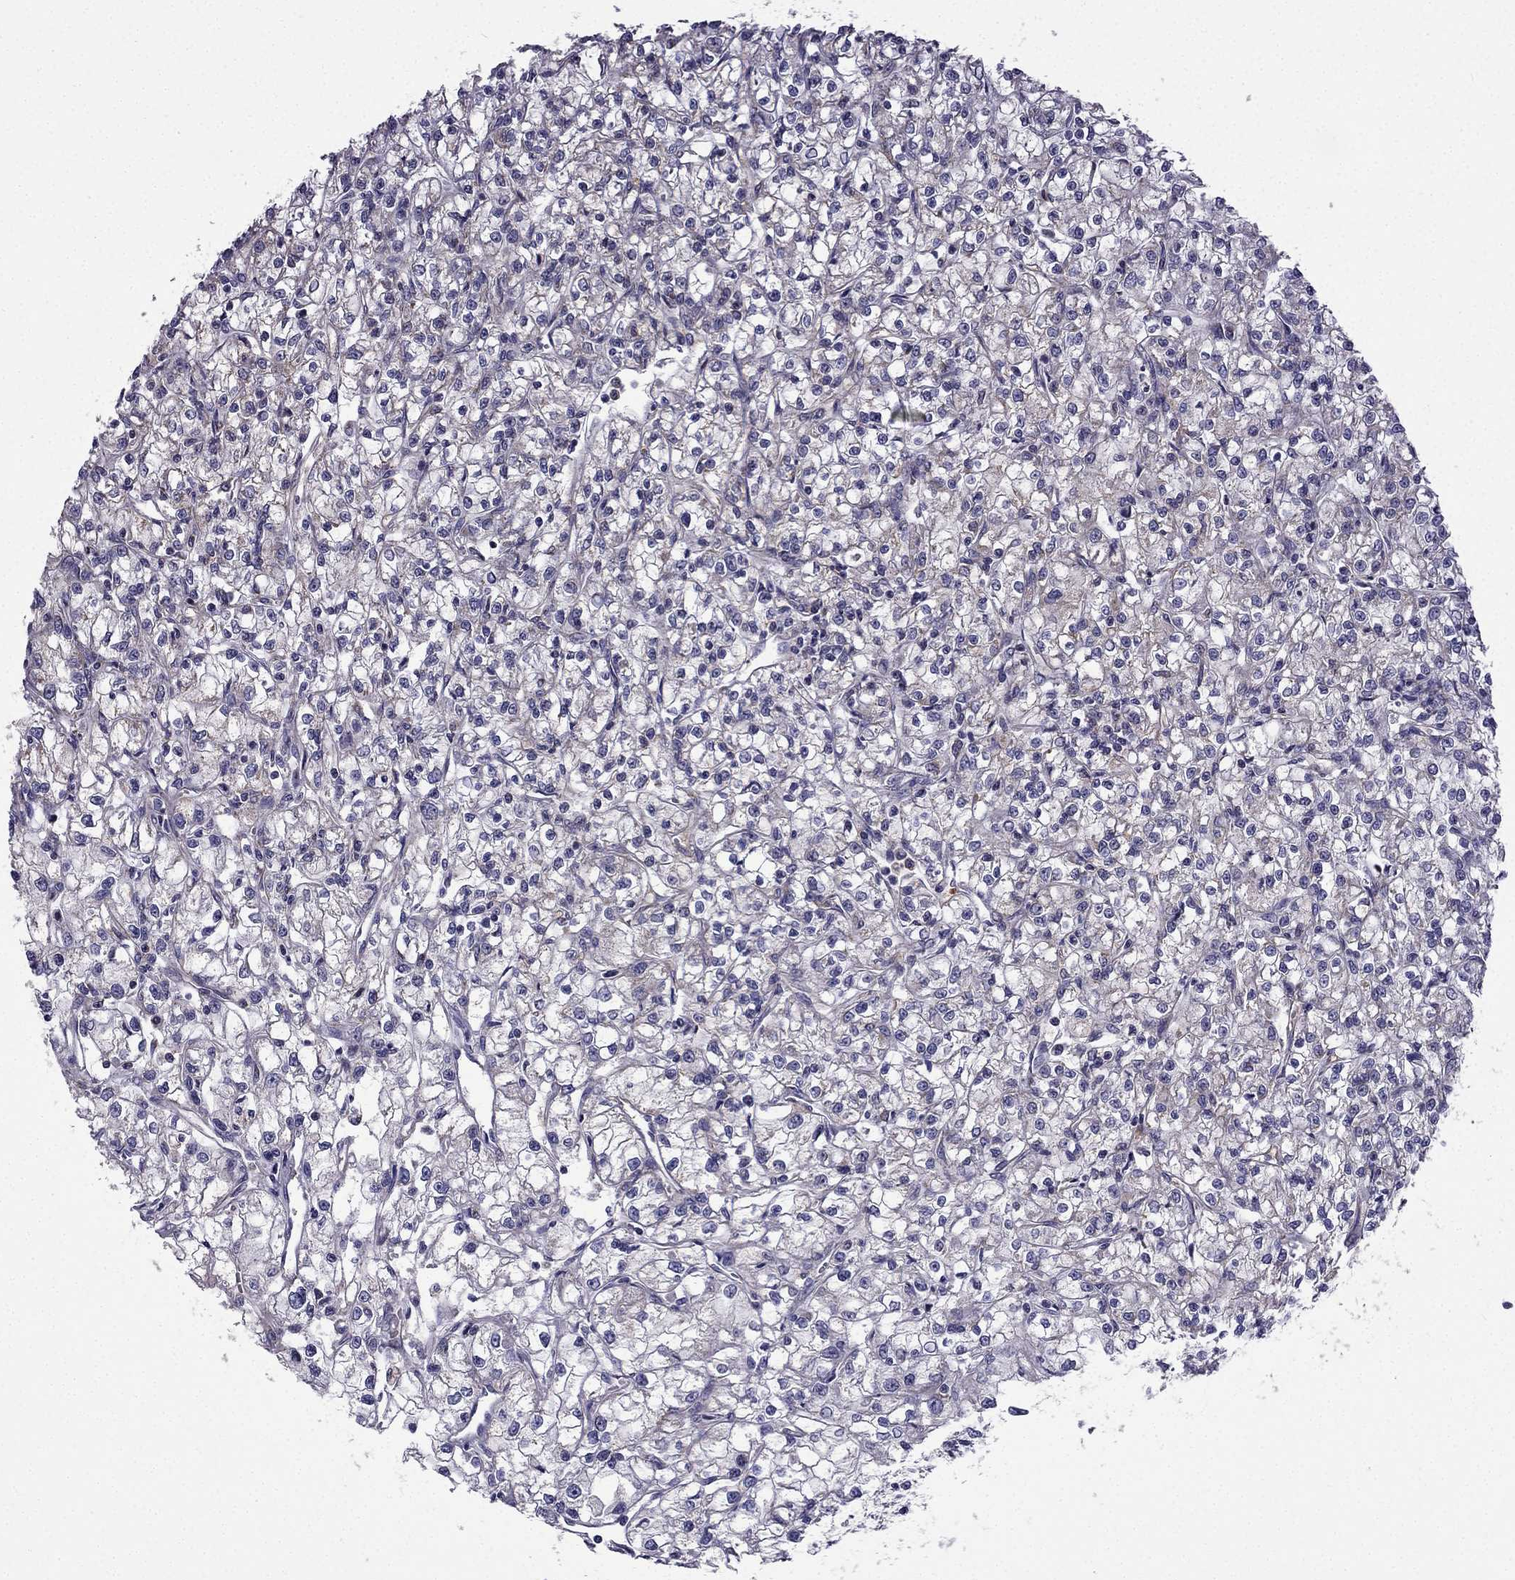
{"staining": {"intensity": "weak", "quantity": "25%-75%", "location": "cytoplasmic/membranous"}, "tissue": "renal cancer", "cell_type": "Tumor cells", "image_type": "cancer", "snomed": [{"axis": "morphology", "description": "Adenocarcinoma, NOS"}, {"axis": "topography", "description": "Kidney"}], "caption": "A histopathology image of adenocarcinoma (renal) stained for a protein demonstrates weak cytoplasmic/membranous brown staining in tumor cells. (brown staining indicates protein expression, while blue staining denotes nuclei).", "gene": "SLC6A2", "patient": {"sex": "female", "age": 59}}